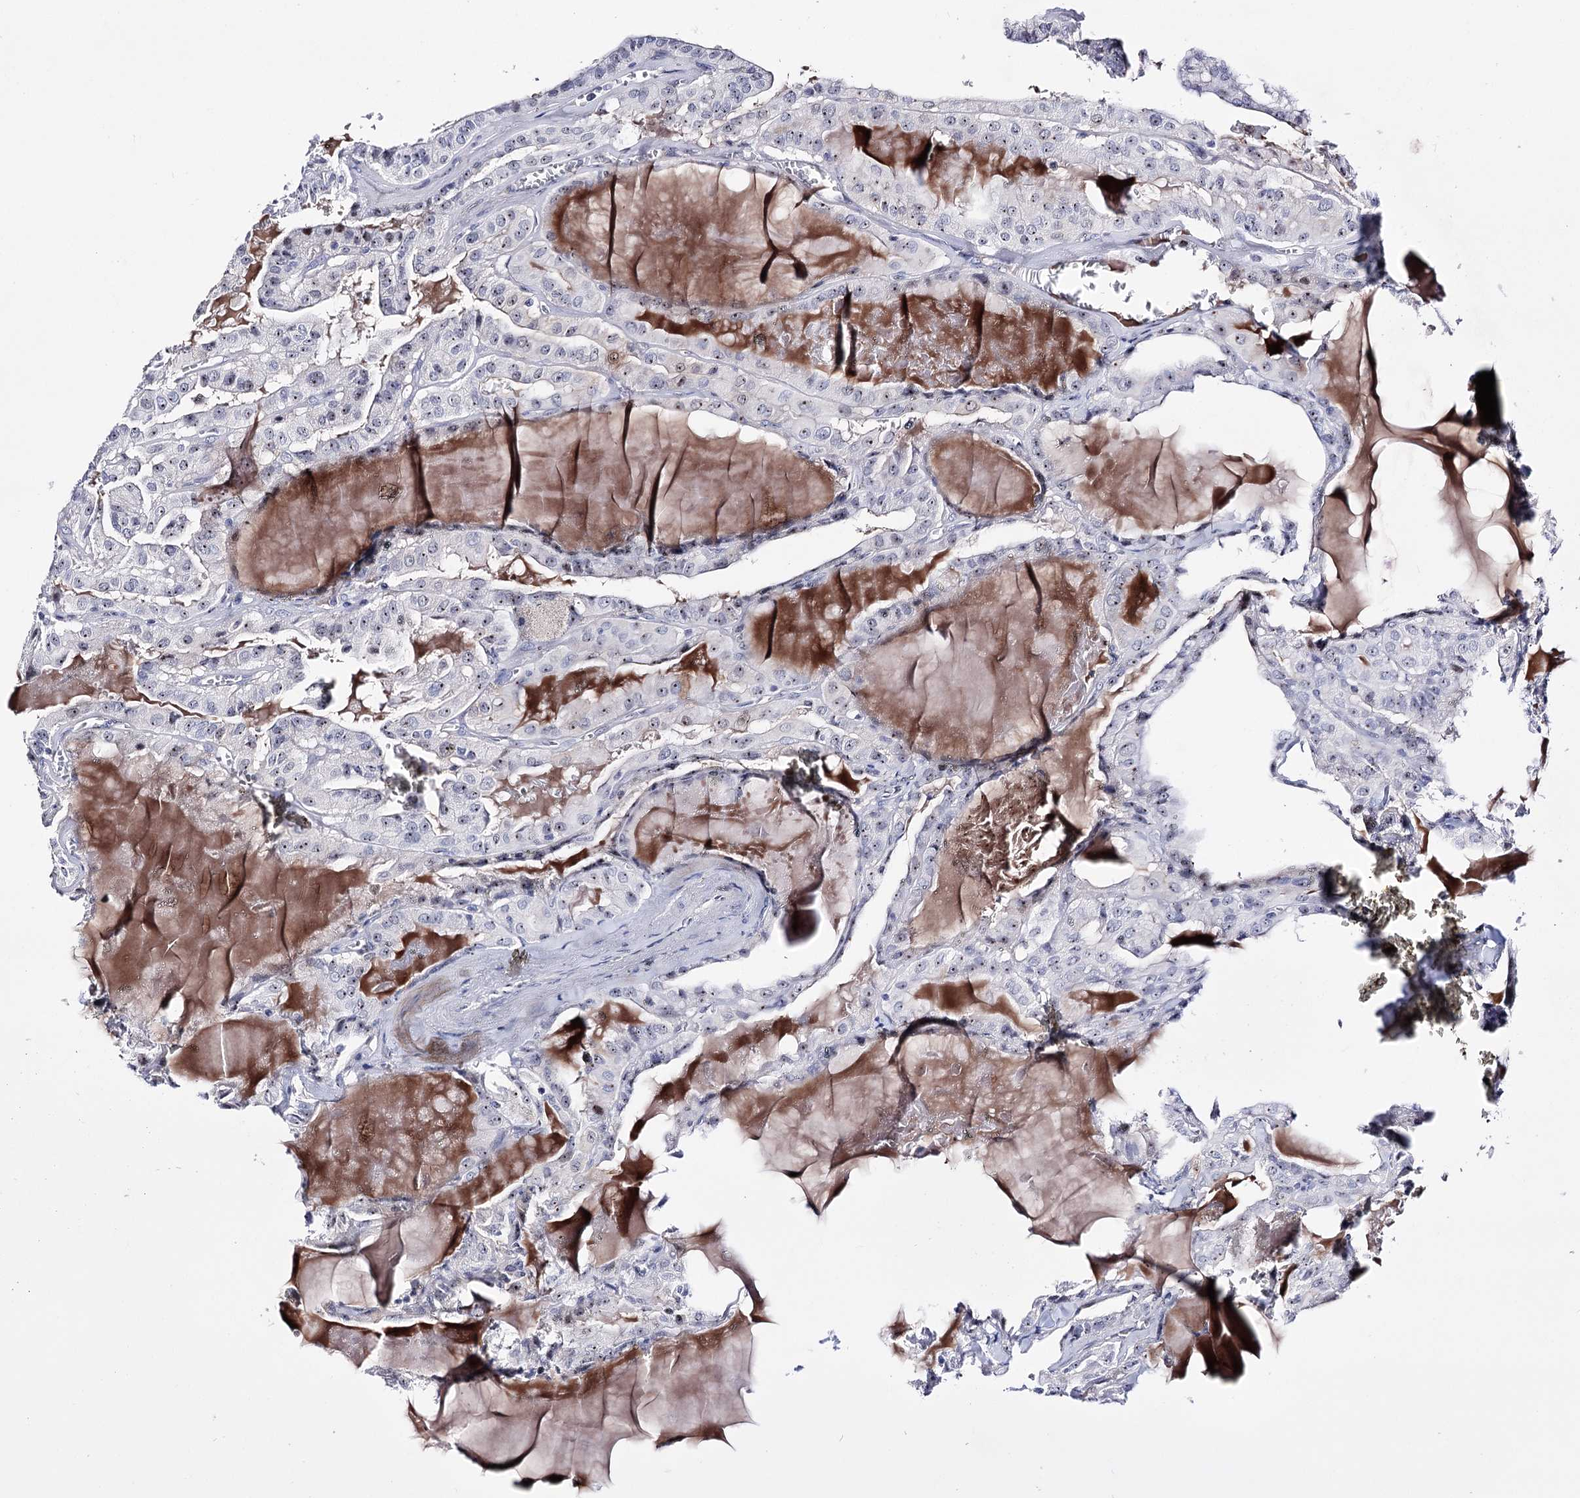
{"staining": {"intensity": "moderate", "quantity": ">75%", "location": "nuclear"}, "tissue": "thyroid cancer", "cell_type": "Tumor cells", "image_type": "cancer", "snomed": [{"axis": "morphology", "description": "Papillary adenocarcinoma, NOS"}, {"axis": "topography", "description": "Thyroid gland"}], "caption": "This micrograph displays immunohistochemistry staining of thyroid cancer (papillary adenocarcinoma), with medium moderate nuclear expression in about >75% of tumor cells.", "gene": "PCGF5", "patient": {"sex": "male", "age": 52}}